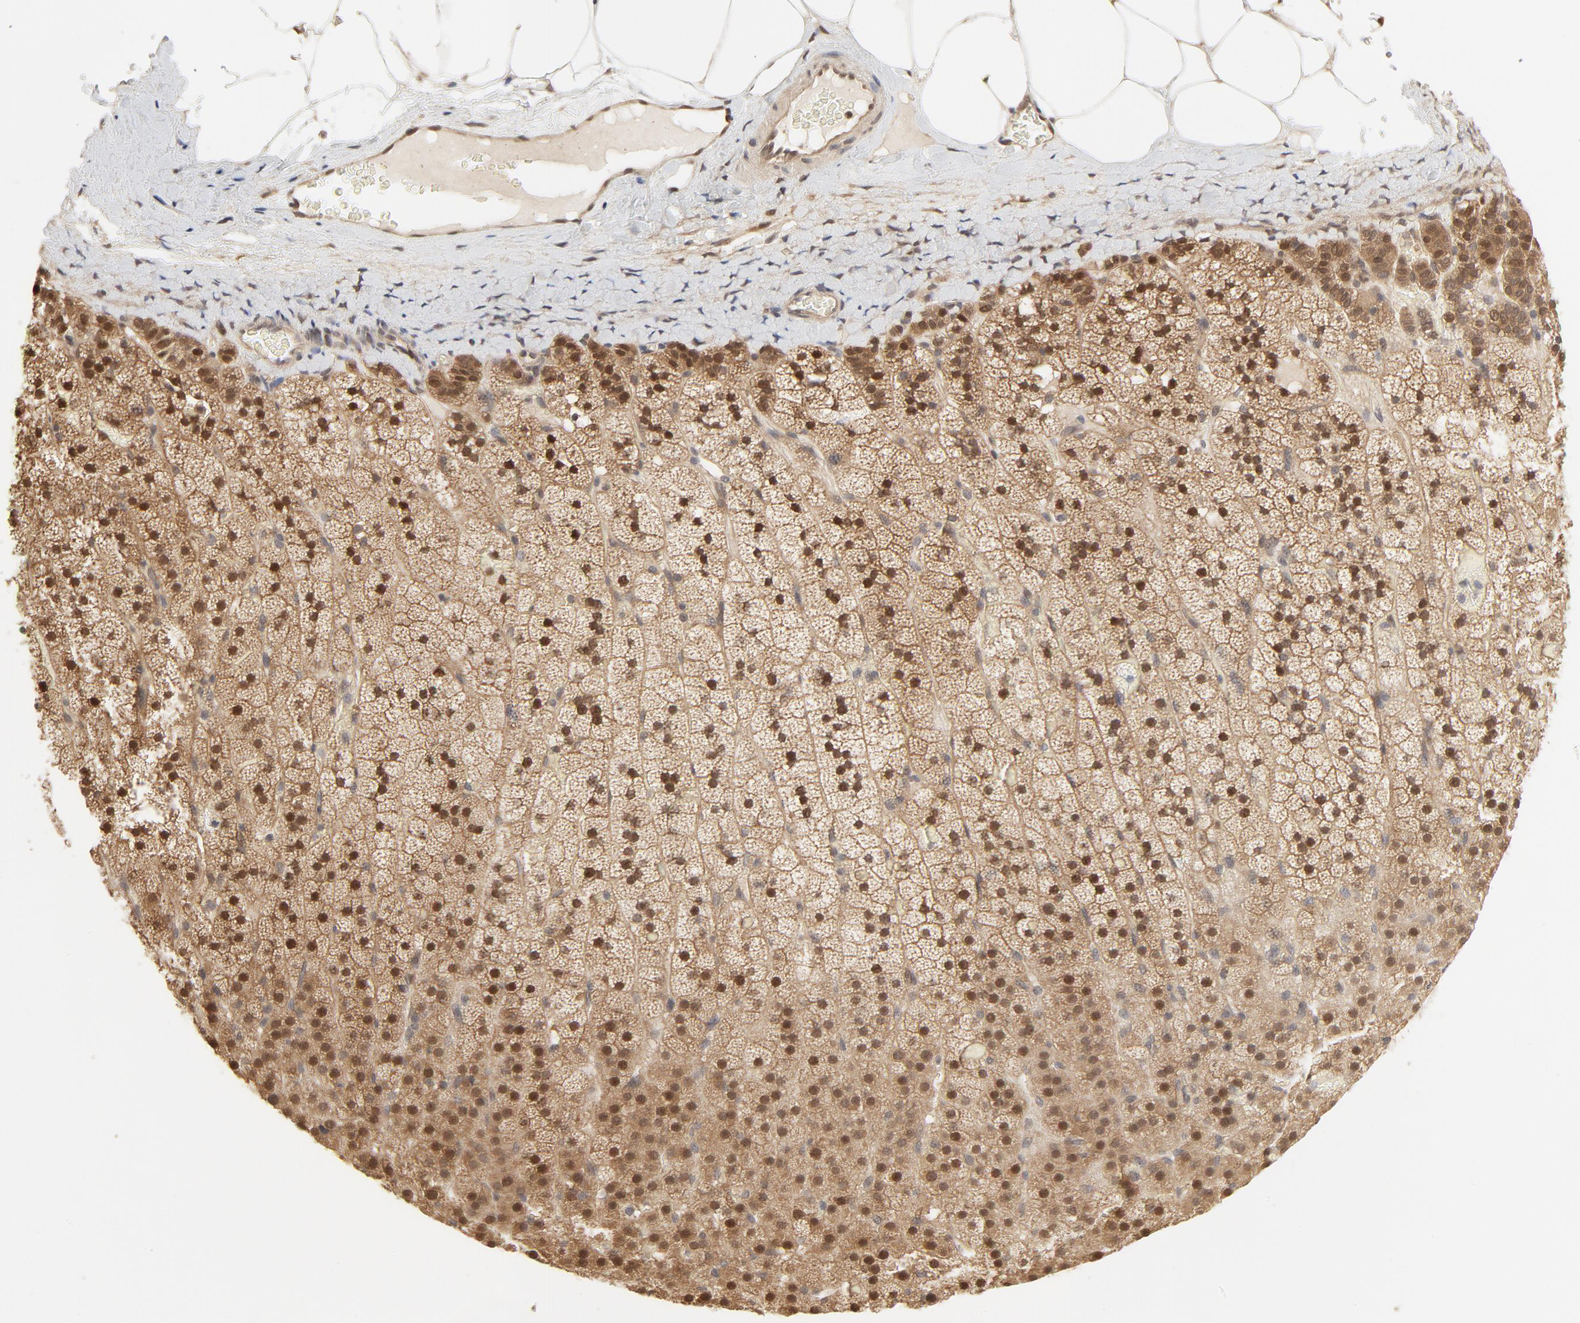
{"staining": {"intensity": "moderate", "quantity": ">75%", "location": "cytoplasmic/membranous,nuclear"}, "tissue": "adrenal gland", "cell_type": "Glandular cells", "image_type": "normal", "snomed": [{"axis": "morphology", "description": "Normal tissue, NOS"}, {"axis": "topography", "description": "Adrenal gland"}], "caption": "IHC photomicrograph of unremarkable adrenal gland: adrenal gland stained using immunohistochemistry (IHC) displays medium levels of moderate protein expression localized specifically in the cytoplasmic/membranous,nuclear of glandular cells, appearing as a cytoplasmic/membranous,nuclear brown color.", "gene": "NEDD8", "patient": {"sex": "male", "age": 35}}